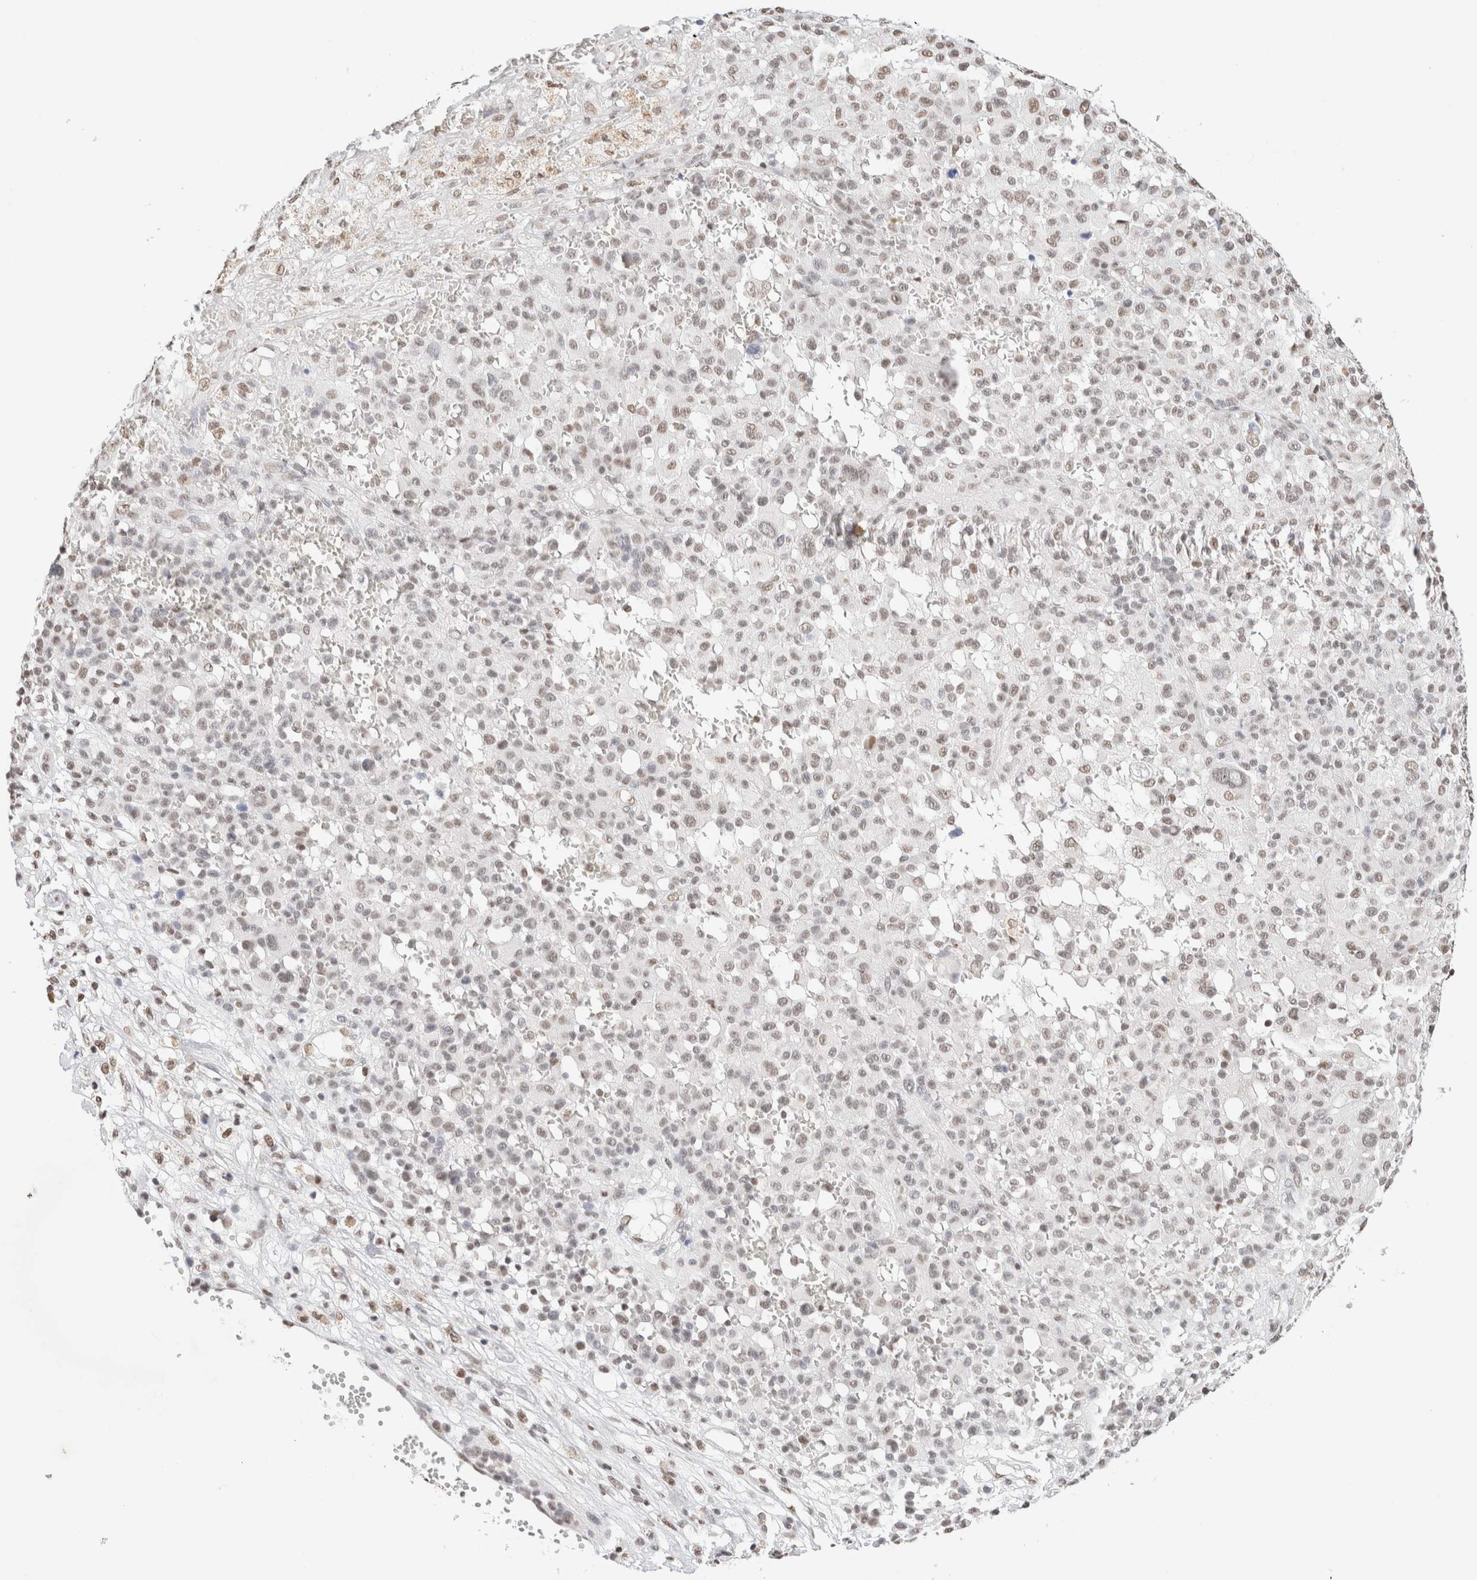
{"staining": {"intensity": "weak", "quantity": "25%-75%", "location": "nuclear"}, "tissue": "melanoma", "cell_type": "Tumor cells", "image_type": "cancer", "snomed": [{"axis": "morphology", "description": "Malignant melanoma, Metastatic site"}, {"axis": "topography", "description": "Skin"}], "caption": "Weak nuclear staining is present in about 25%-75% of tumor cells in malignant melanoma (metastatic site).", "gene": "SUPT3H", "patient": {"sex": "female", "age": 74}}